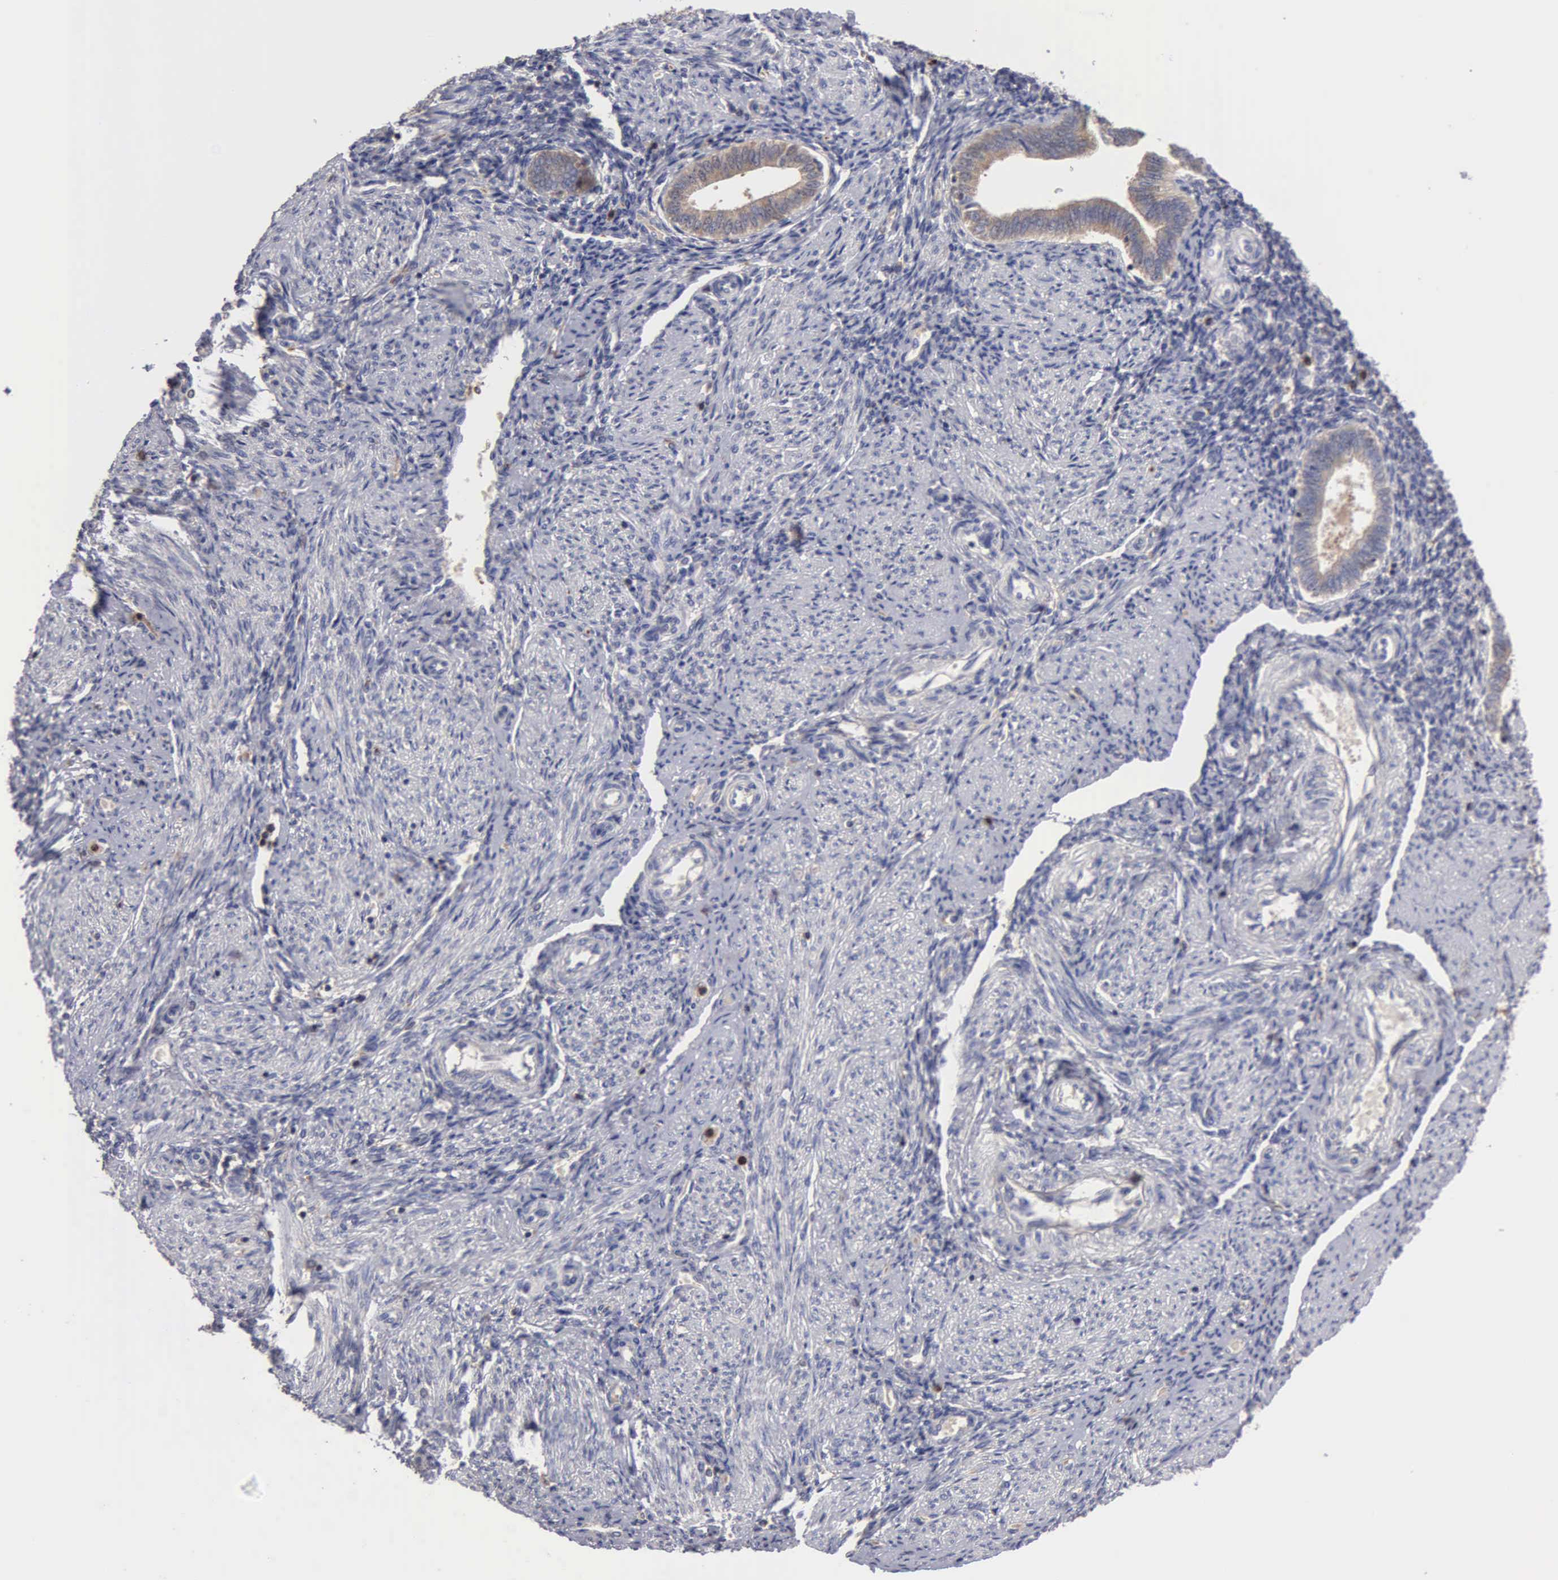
{"staining": {"intensity": "negative", "quantity": "none", "location": "none"}, "tissue": "endometrium", "cell_type": "Cells in endometrial stroma", "image_type": "normal", "snomed": [{"axis": "morphology", "description": "Normal tissue, NOS"}, {"axis": "topography", "description": "Endometrium"}], "caption": "An IHC micrograph of normal endometrium is shown. There is no staining in cells in endometrial stroma of endometrium. (DAB (3,3'-diaminobenzidine) immunohistochemistry (IHC) visualized using brightfield microscopy, high magnification).", "gene": "G6PD", "patient": {"sex": "female", "age": 36}}